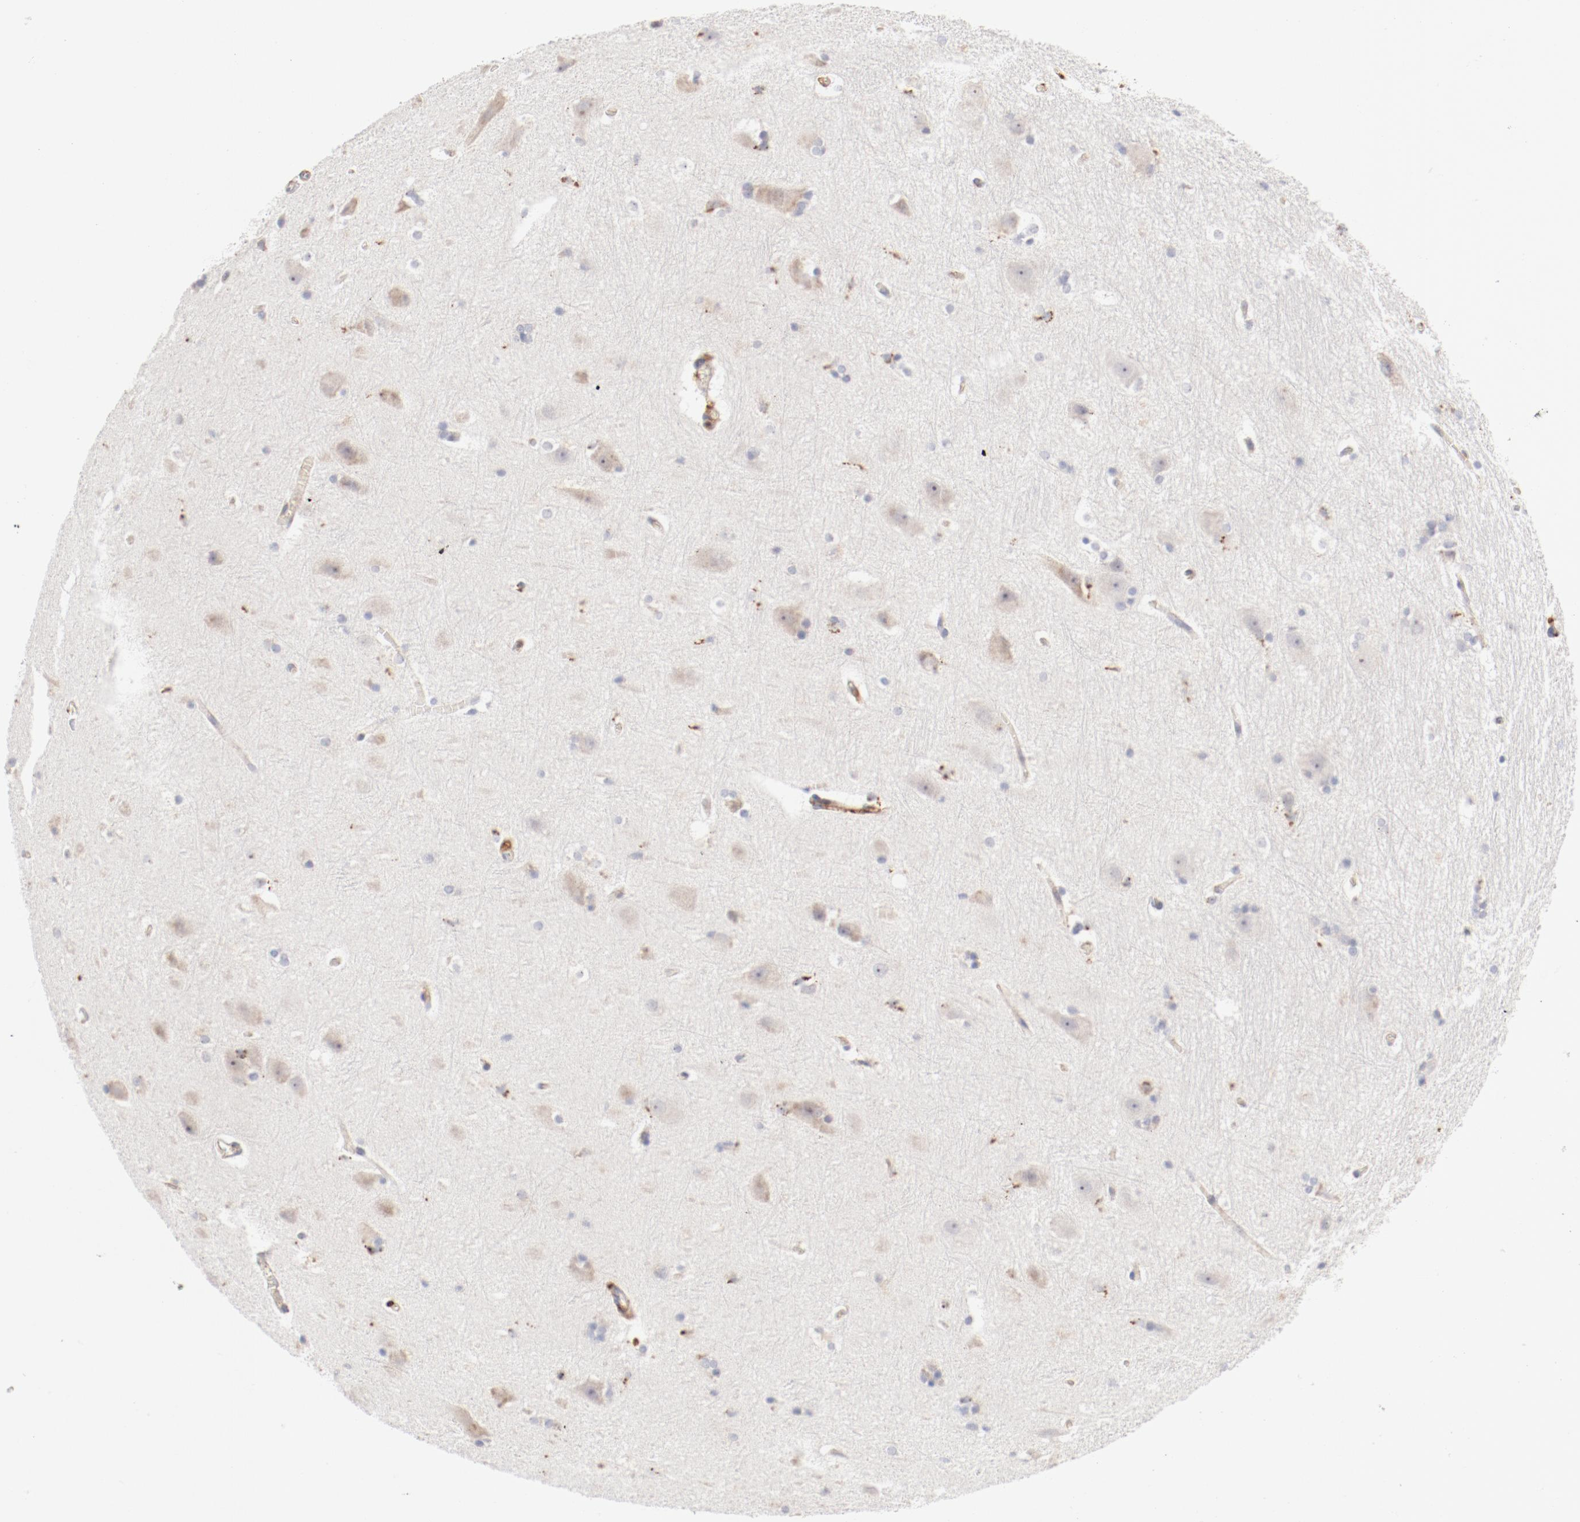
{"staining": {"intensity": "negative", "quantity": "none", "location": "none"}, "tissue": "hippocampus", "cell_type": "Glial cells", "image_type": "normal", "snomed": [{"axis": "morphology", "description": "Normal tissue, NOS"}, {"axis": "topography", "description": "Hippocampus"}], "caption": "Immunohistochemistry image of benign hippocampus: hippocampus stained with DAB (3,3'-diaminobenzidine) reveals no significant protein expression in glial cells.", "gene": "CTSH", "patient": {"sex": "female", "age": 19}}